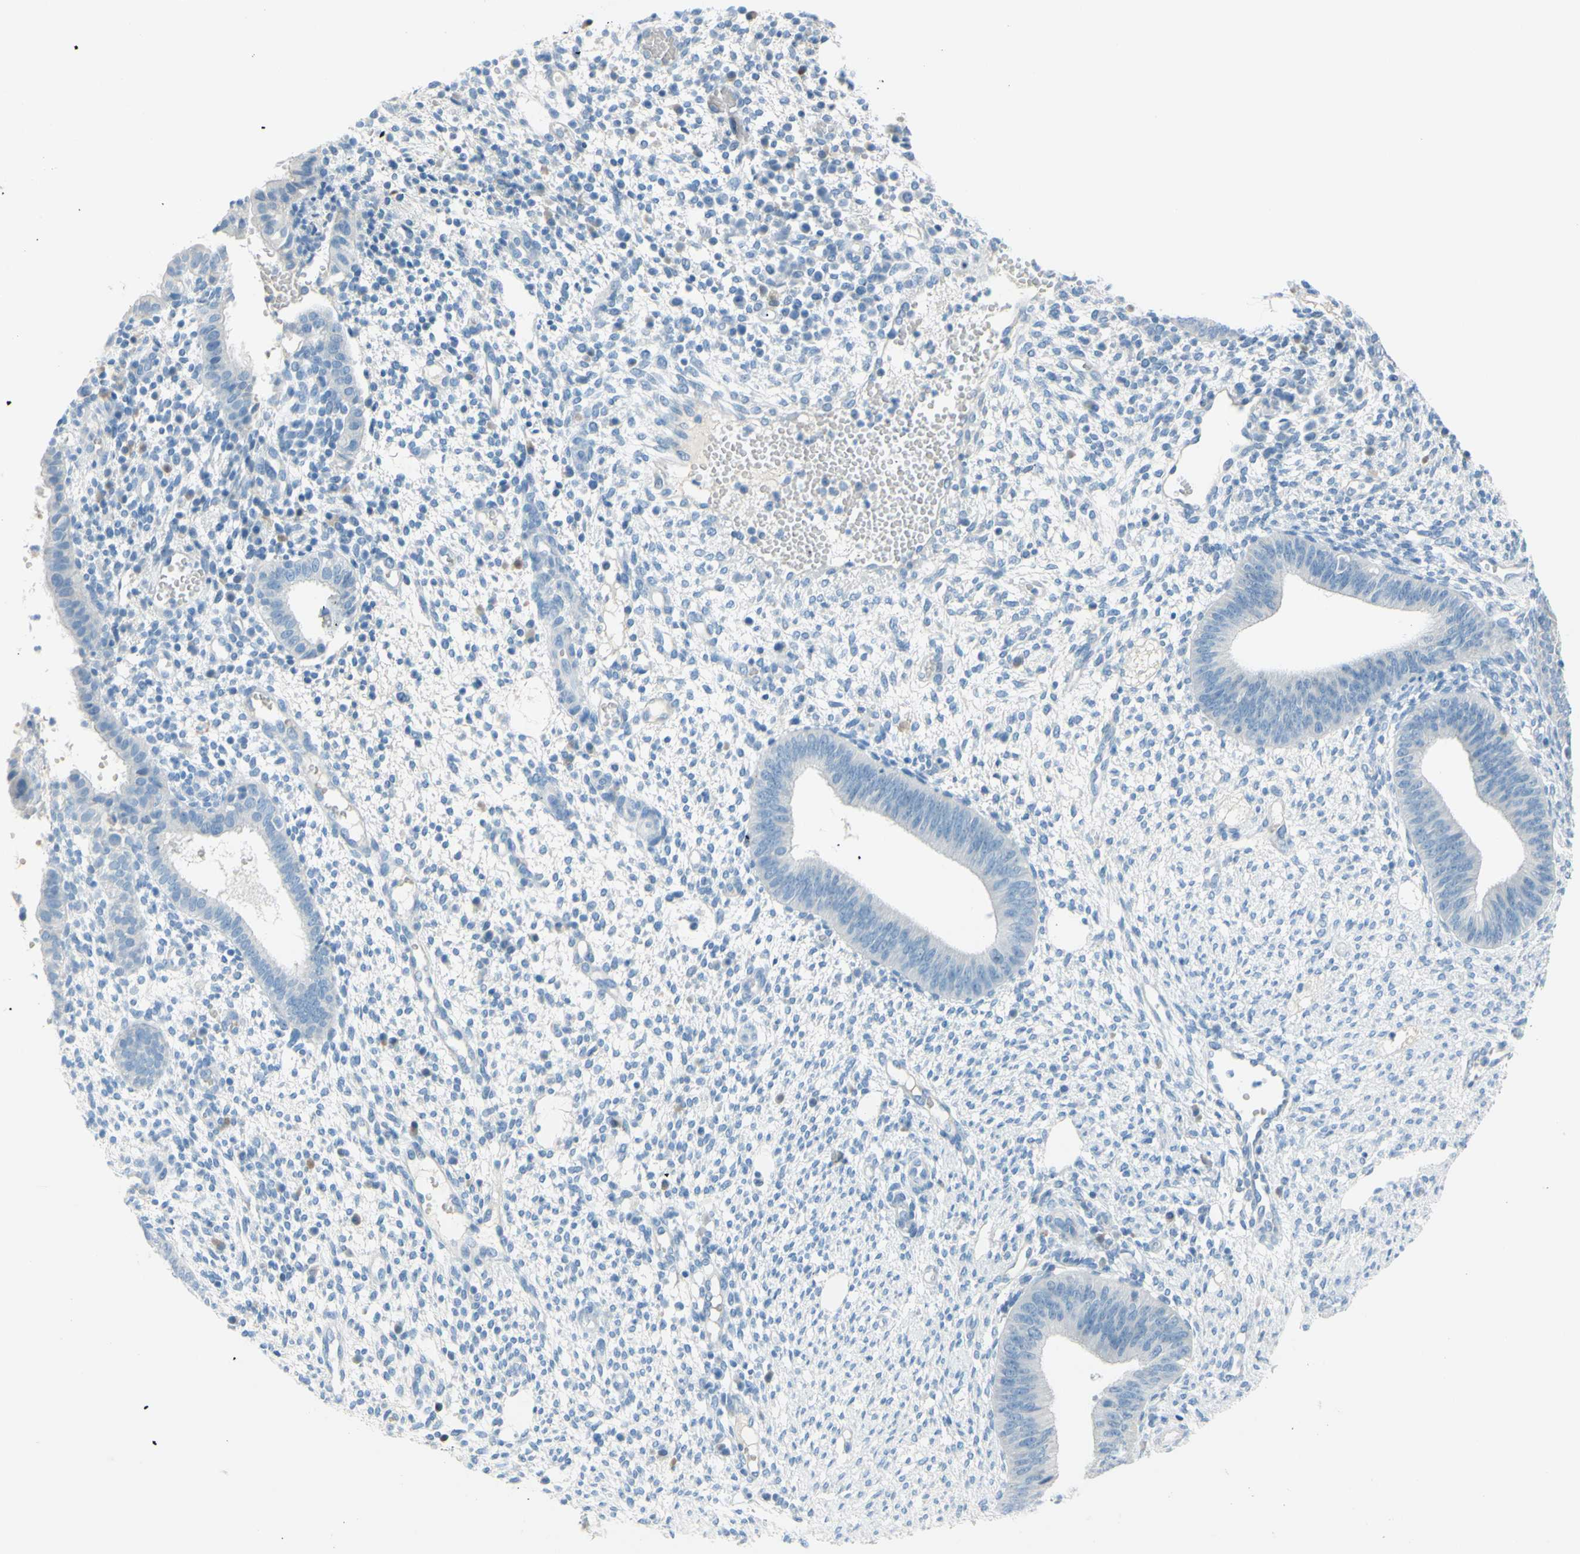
{"staining": {"intensity": "negative", "quantity": "none", "location": "none"}, "tissue": "endometrium", "cell_type": "Cells in endometrial stroma", "image_type": "normal", "snomed": [{"axis": "morphology", "description": "Normal tissue, NOS"}, {"axis": "topography", "description": "Endometrium"}], "caption": "Image shows no protein staining in cells in endometrial stroma of normal endometrium.", "gene": "DCT", "patient": {"sex": "female", "age": 35}}